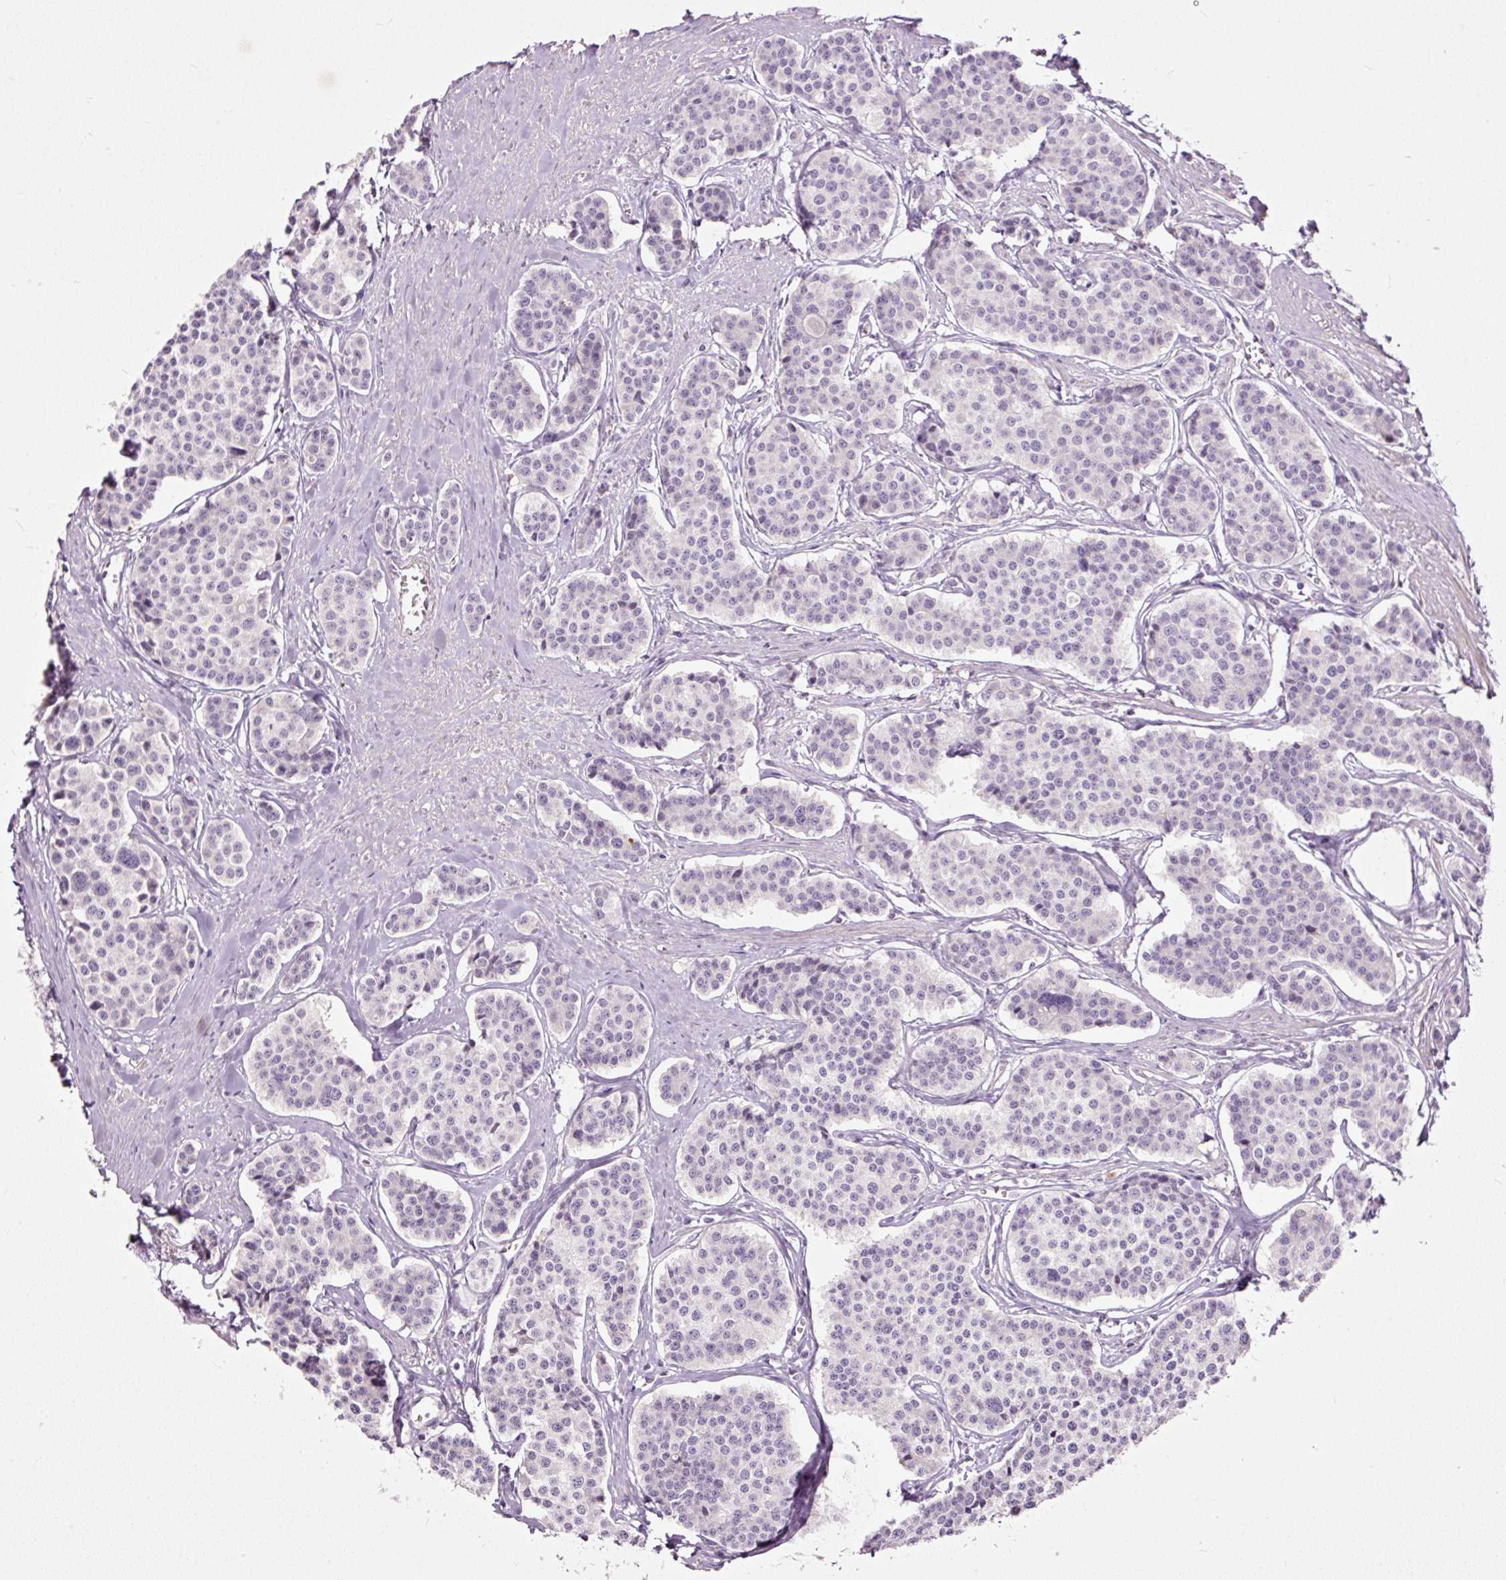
{"staining": {"intensity": "negative", "quantity": "none", "location": "none"}, "tissue": "carcinoid", "cell_type": "Tumor cells", "image_type": "cancer", "snomed": [{"axis": "morphology", "description": "Carcinoid, malignant, NOS"}, {"axis": "topography", "description": "Small intestine"}], "caption": "A histopathology image of human carcinoid is negative for staining in tumor cells.", "gene": "FCRL4", "patient": {"sex": "male", "age": 60}}